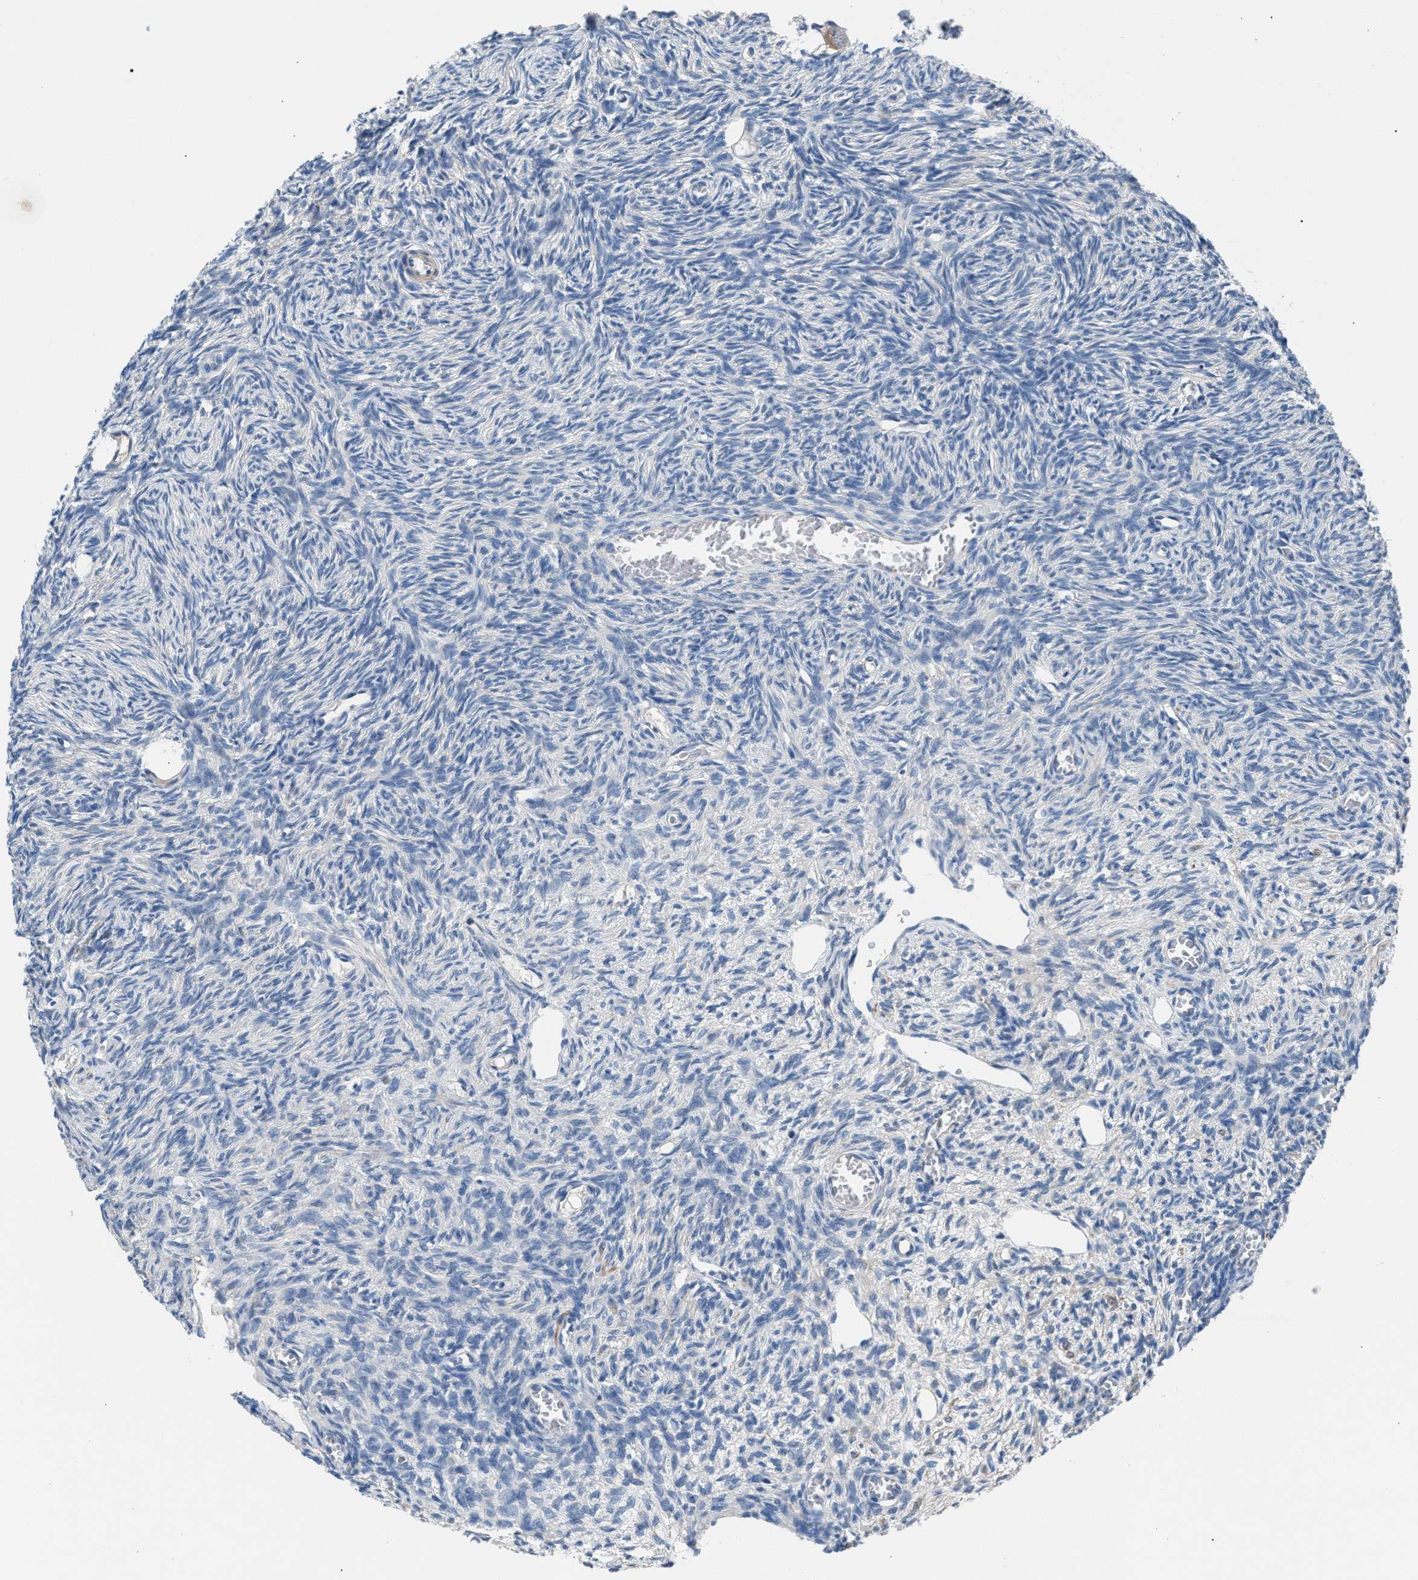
{"staining": {"intensity": "weak", "quantity": "25%-75%", "location": "cytoplasmic/membranous"}, "tissue": "ovary", "cell_type": "Follicle cells", "image_type": "normal", "snomed": [{"axis": "morphology", "description": "Normal tissue, NOS"}, {"axis": "topography", "description": "Ovary"}], "caption": "Protein expression analysis of benign human ovary reveals weak cytoplasmic/membranous positivity in approximately 25%-75% of follicle cells. Using DAB (3,3'-diaminobenzidine) (brown) and hematoxylin (blue) stains, captured at high magnification using brightfield microscopy.", "gene": "CDRT4", "patient": {"sex": "female", "age": 27}}